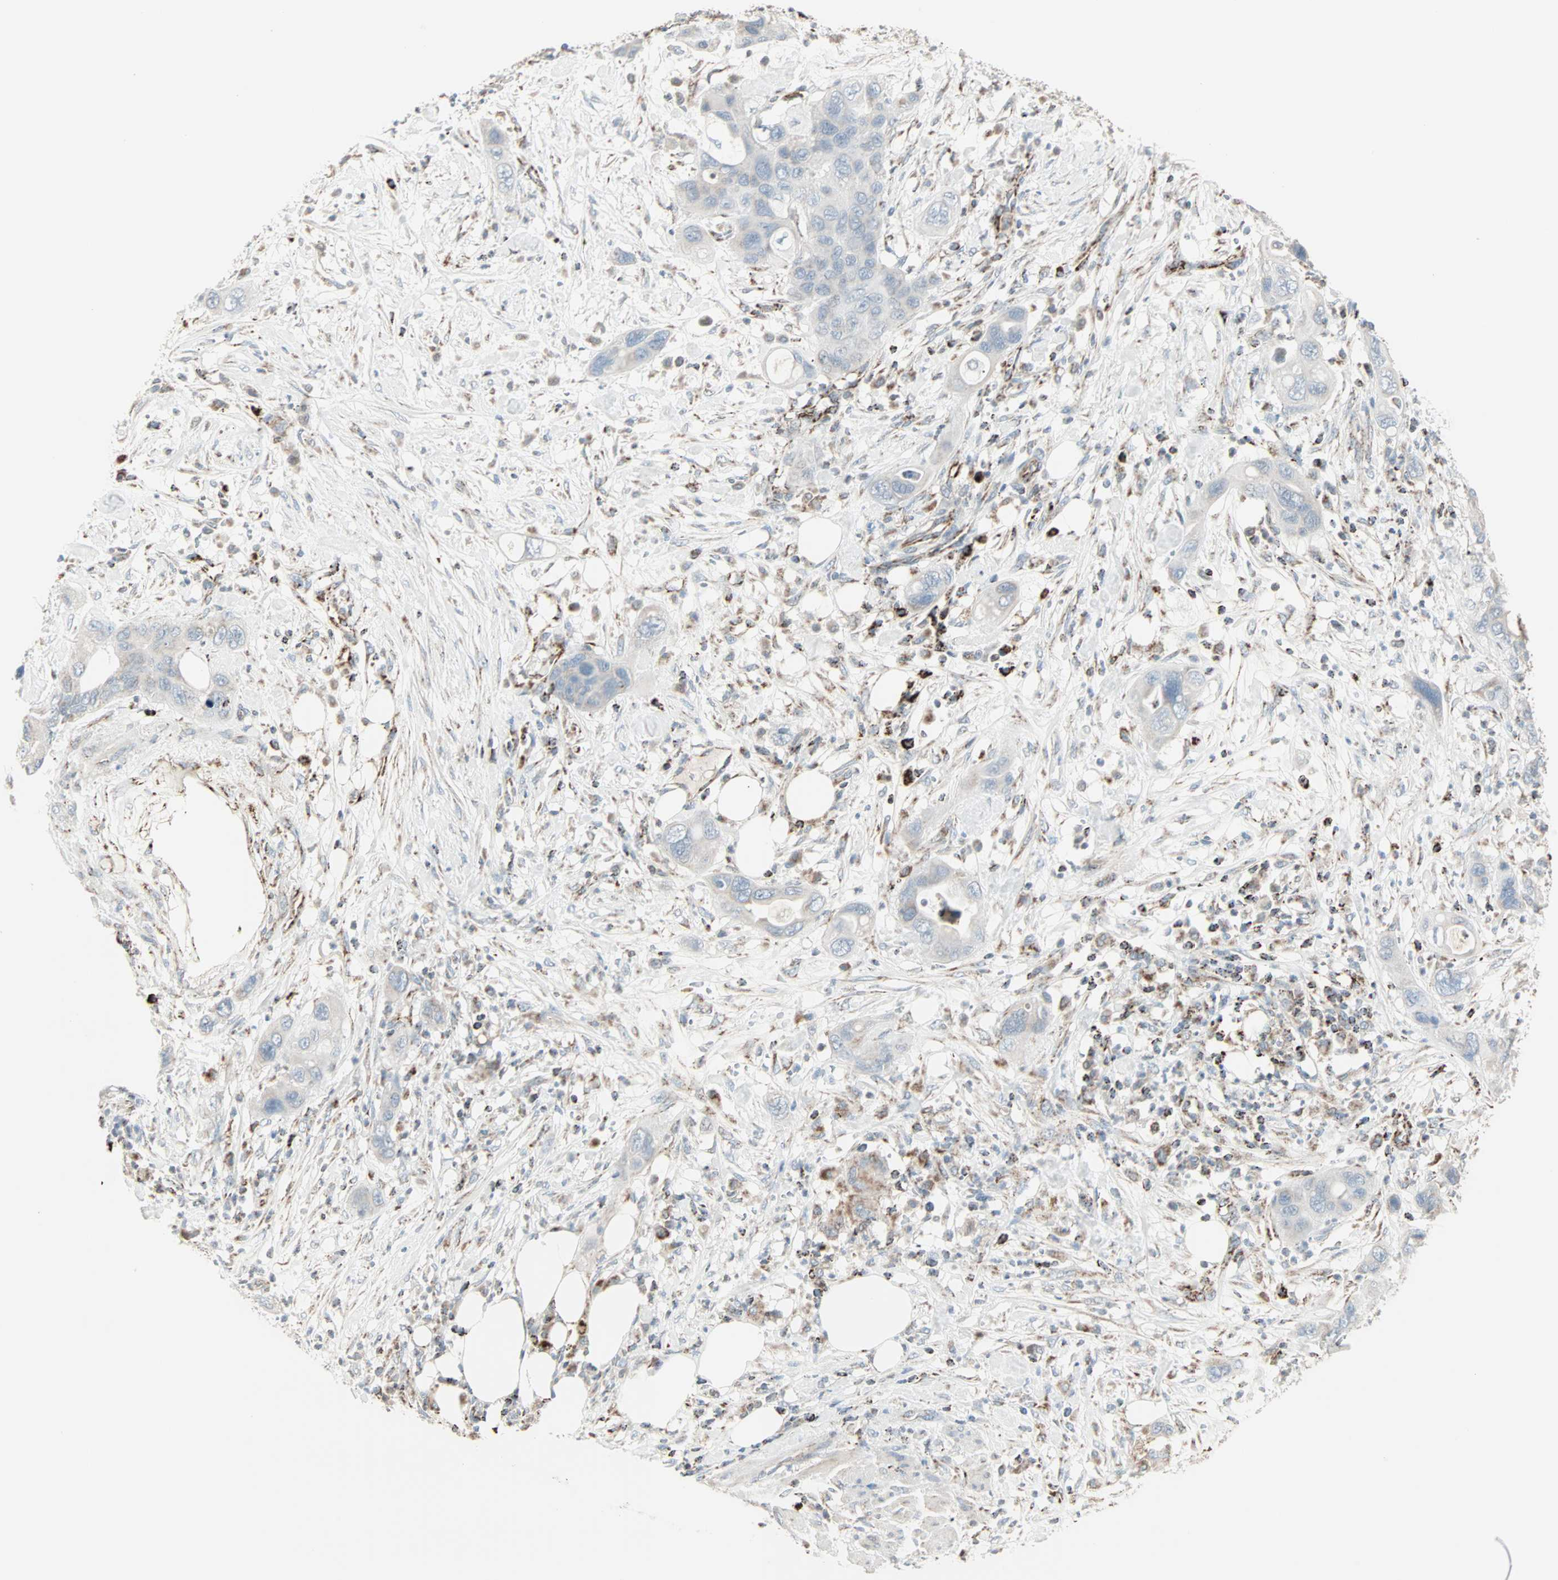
{"staining": {"intensity": "weak", "quantity": "<25%", "location": "cytoplasmic/membranous"}, "tissue": "pancreatic cancer", "cell_type": "Tumor cells", "image_type": "cancer", "snomed": [{"axis": "morphology", "description": "Adenocarcinoma, NOS"}, {"axis": "topography", "description": "Pancreas"}], "caption": "There is no significant expression in tumor cells of adenocarcinoma (pancreatic).", "gene": "IDH2", "patient": {"sex": "female", "age": 71}}